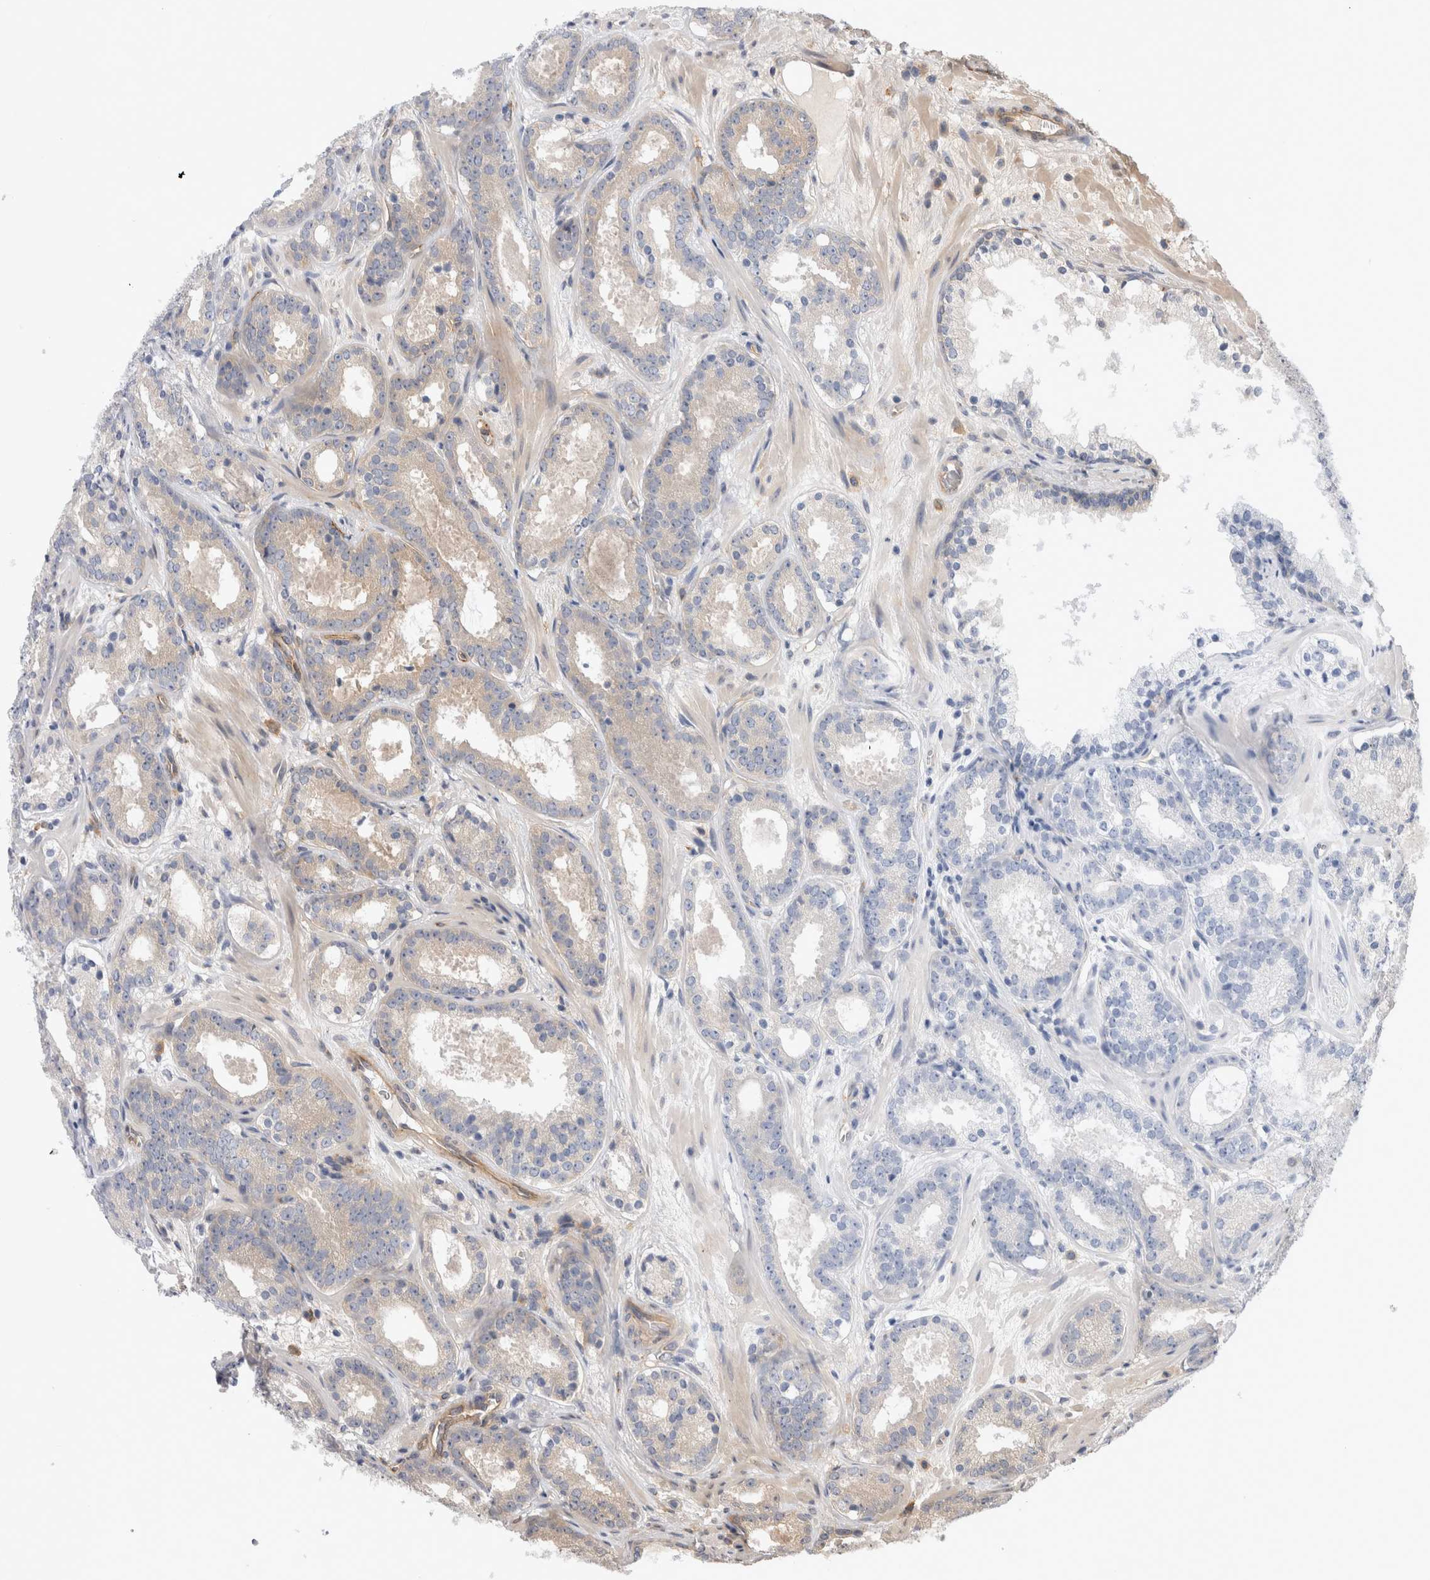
{"staining": {"intensity": "negative", "quantity": "none", "location": "none"}, "tissue": "prostate cancer", "cell_type": "Tumor cells", "image_type": "cancer", "snomed": [{"axis": "morphology", "description": "Adenocarcinoma, Low grade"}, {"axis": "topography", "description": "Prostate"}], "caption": "DAB immunohistochemical staining of low-grade adenocarcinoma (prostate) reveals no significant positivity in tumor cells.", "gene": "BNIP2", "patient": {"sex": "male", "age": 69}}